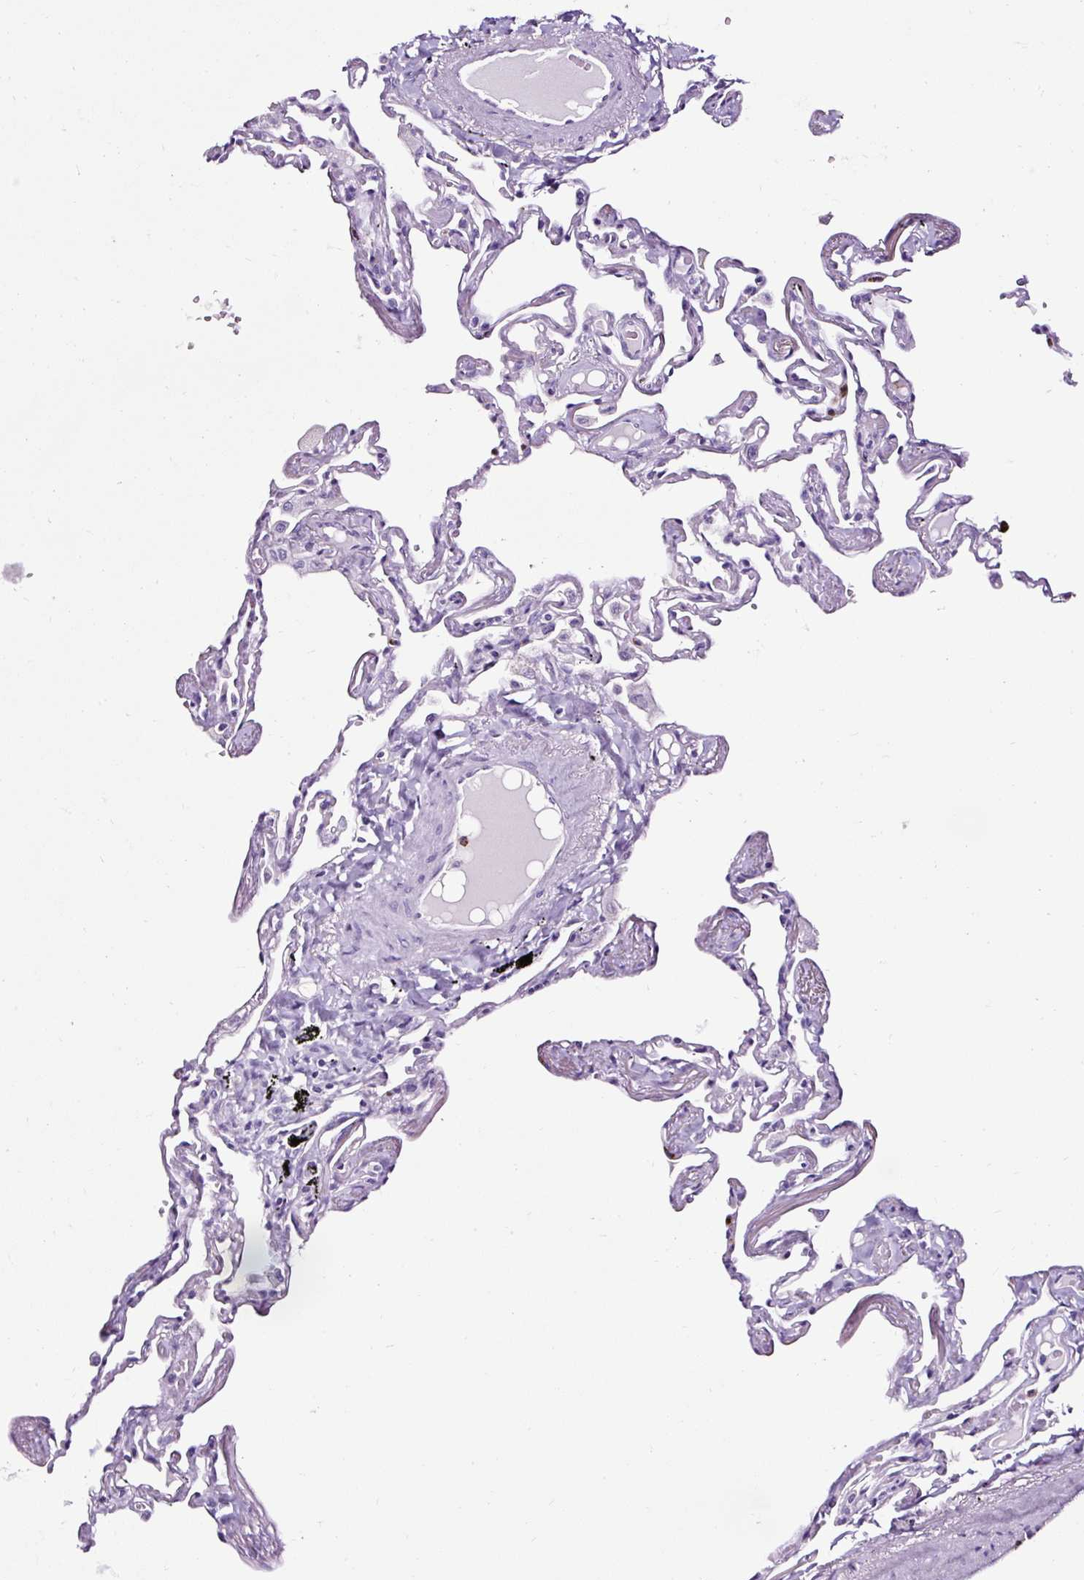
{"staining": {"intensity": "negative", "quantity": "none", "location": "none"}, "tissue": "lung", "cell_type": "Alveolar cells", "image_type": "normal", "snomed": [{"axis": "morphology", "description": "Normal tissue, NOS"}, {"axis": "topography", "description": "Lung"}], "caption": "Immunohistochemical staining of unremarkable lung demonstrates no significant expression in alveolar cells. (IHC, brightfield microscopy, high magnification).", "gene": "SLC7A8", "patient": {"sex": "female", "age": 67}}